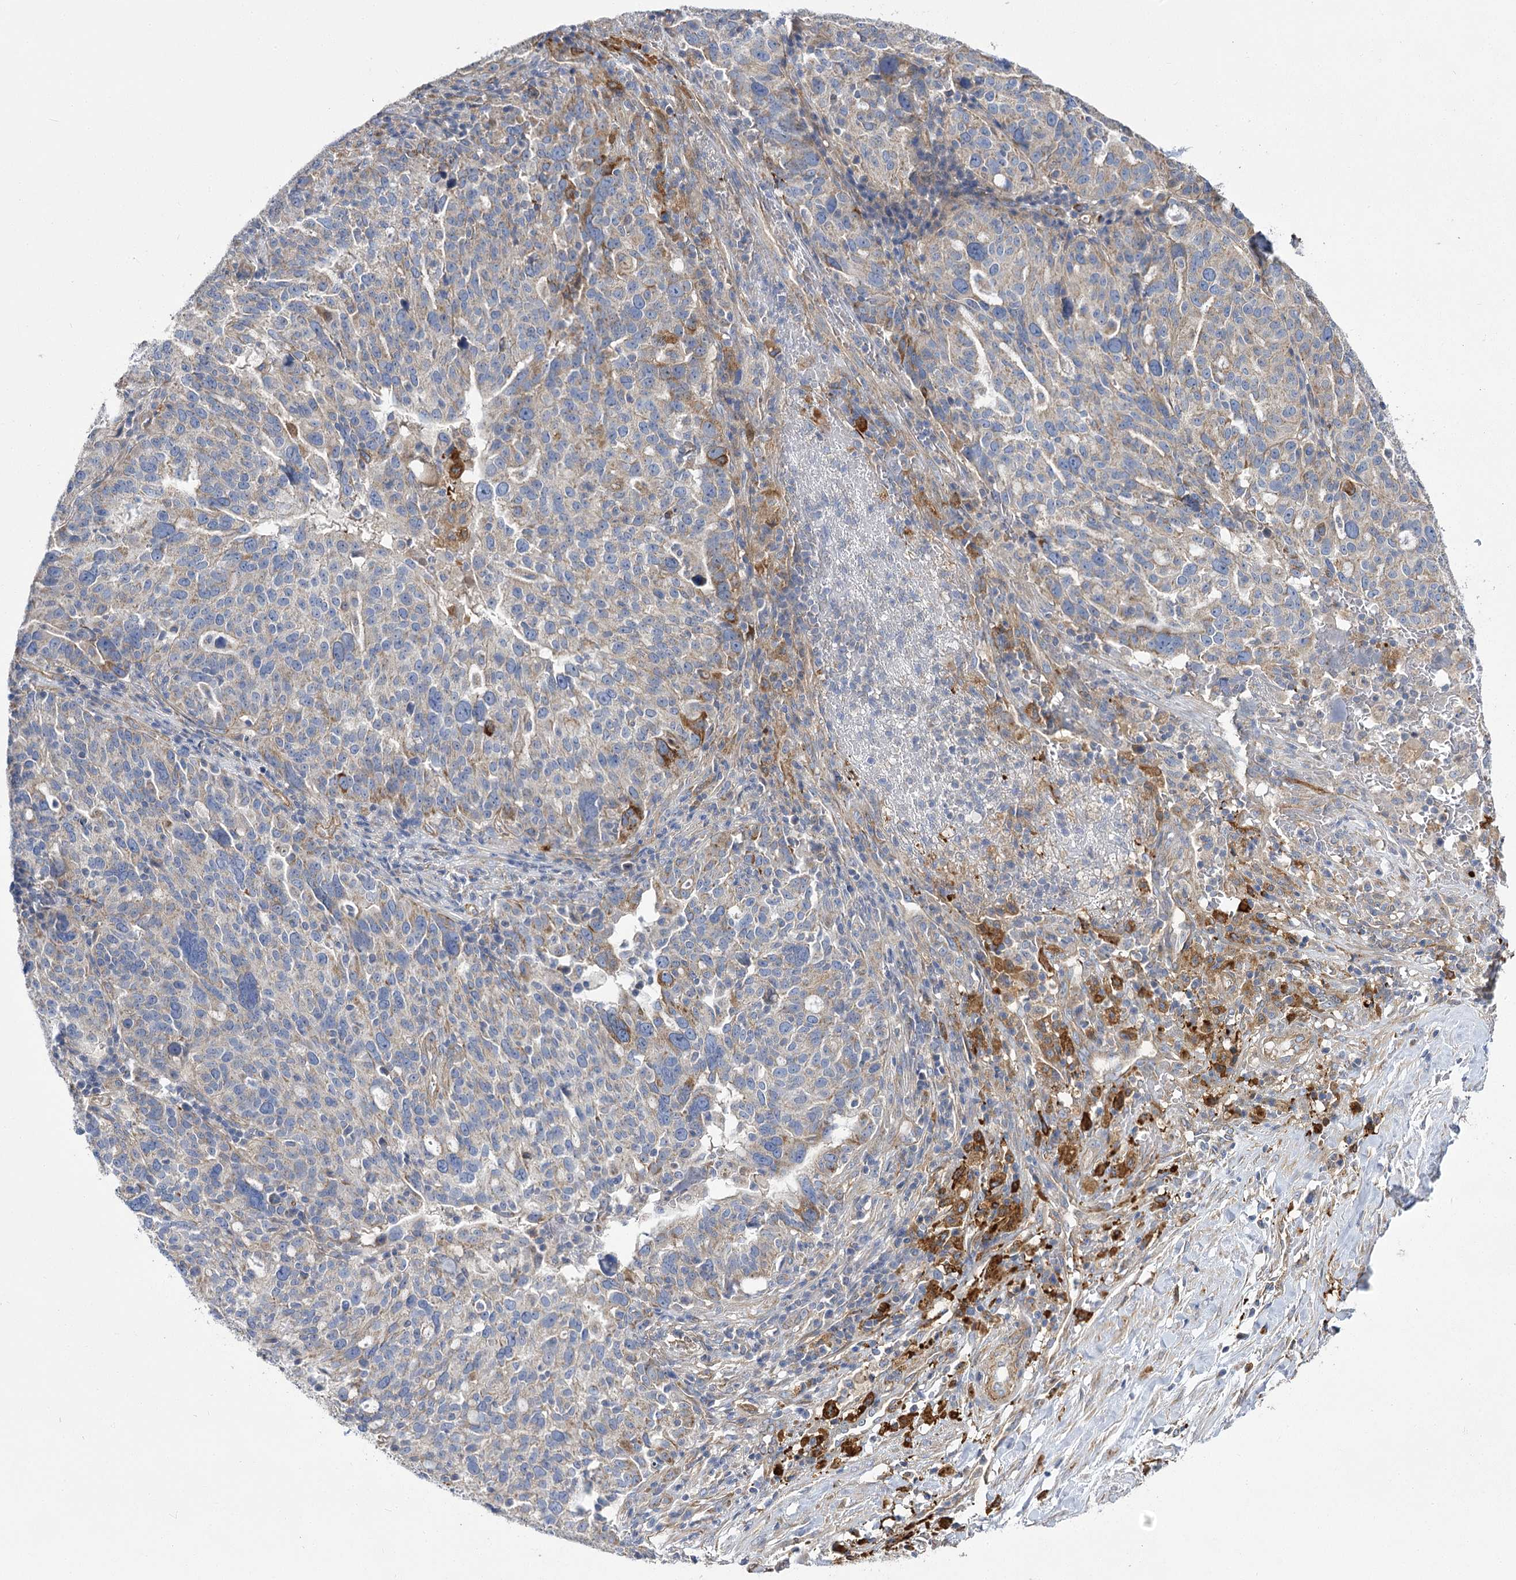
{"staining": {"intensity": "moderate", "quantity": "<25%", "location": "cytoplasmic/membranous"}, "tissue": "ovarian cancer", "cell_type": "Tumor cells", "image_type": "cancer", "snomed": [{"axis": "morphology", "description": "Cystadenocarcinoma, serous, NOS"}, {"axis": "topography", "description": "Ovary"}], "caption": "A photomicrograph of human serous cystadenocarcinoma (ovarian) stained for a protein shows moderate cytoplasmic/membranous brown staining in tumor cells.", "gene": "RMDN2", "patient": {"sex": "female", "age": 59}}